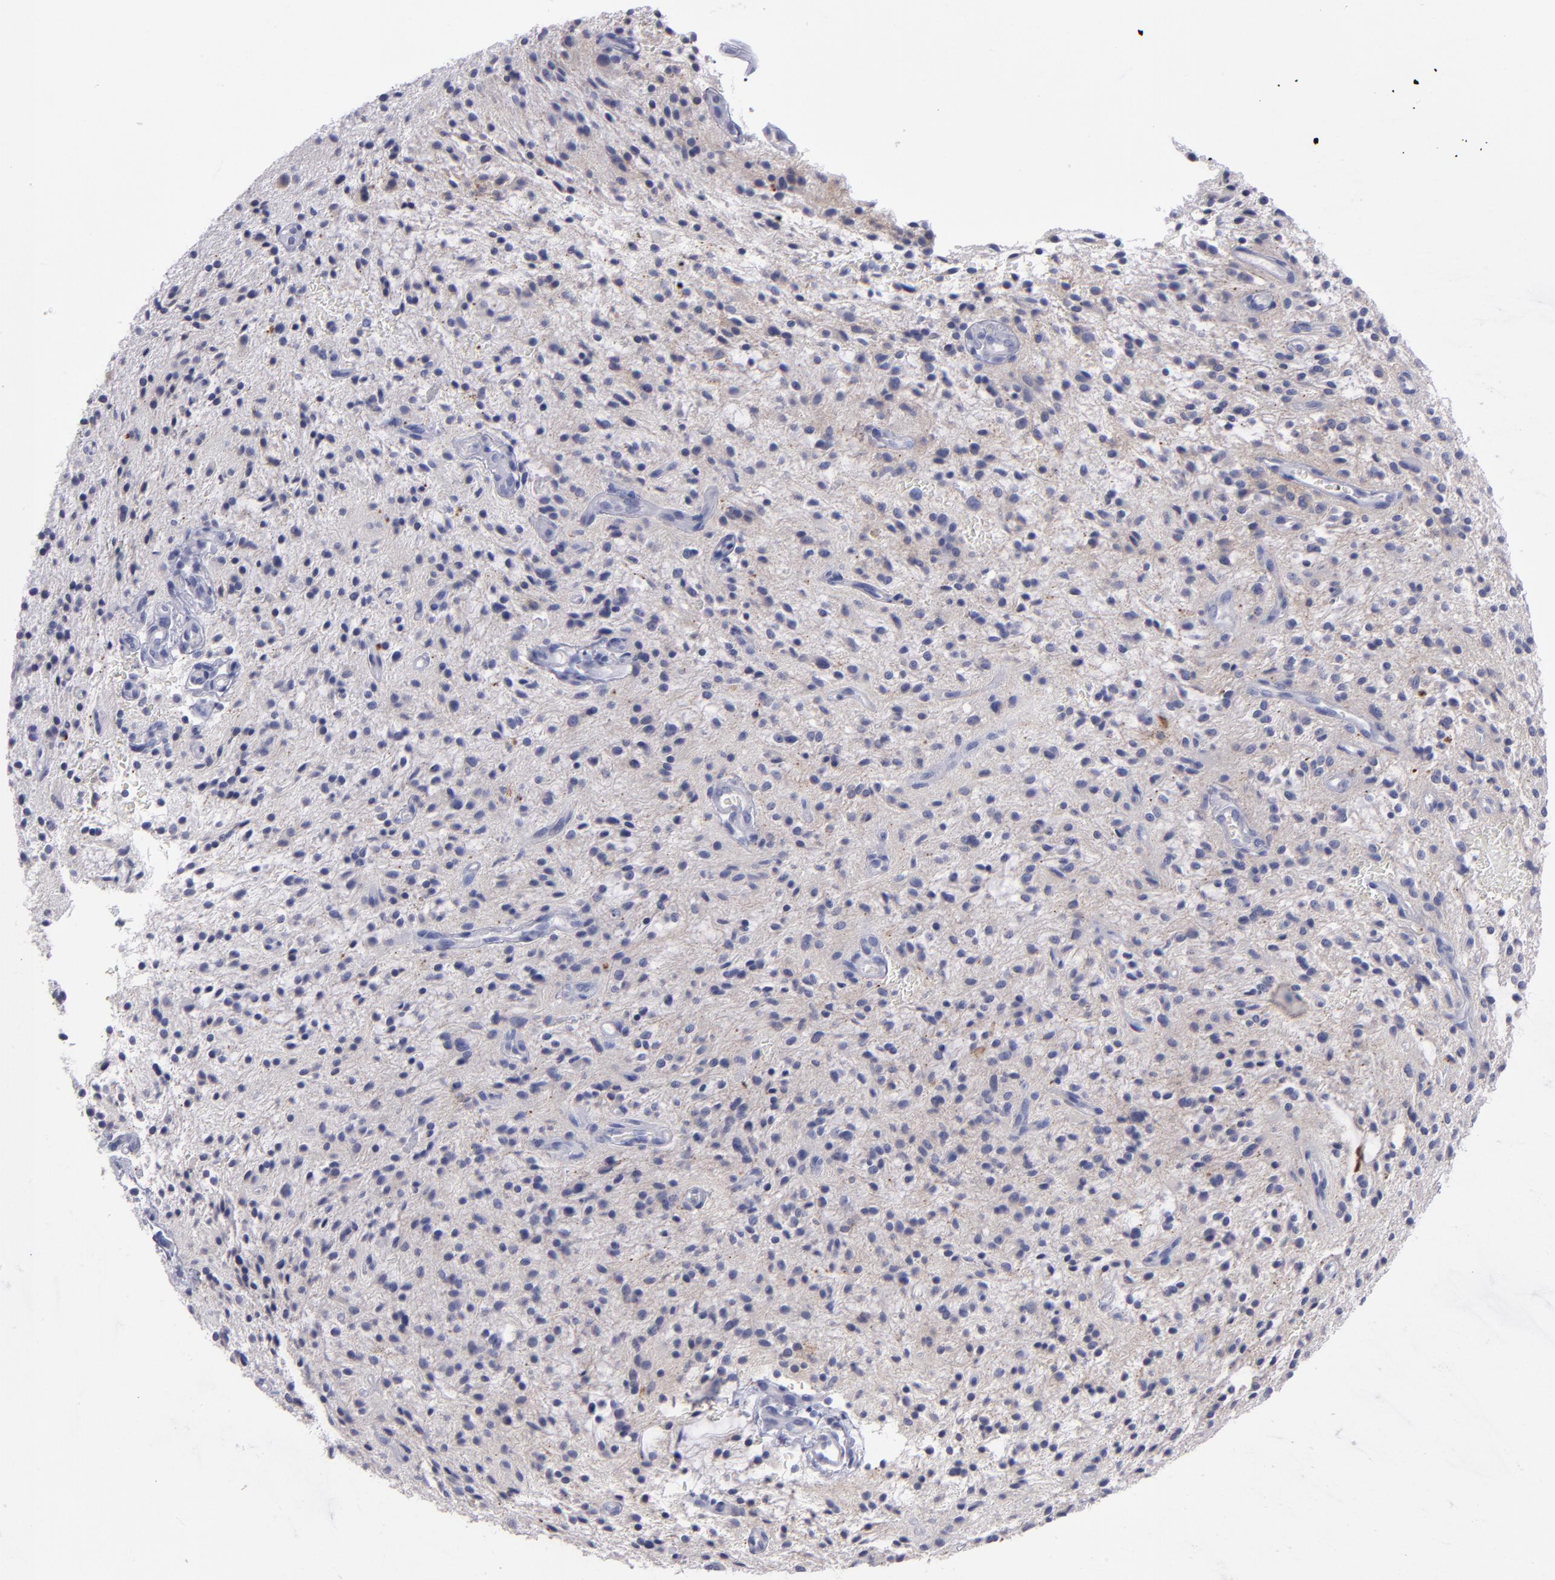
{"staining": {"intensity": "negative", "quantity": "none", "location": "none"}, "tissue": "glioma", "cell_type": "Tumor cells", "image_type": "cancer", "snomed": [{"axis": "morphology", "description": "Glioma, malignant, NOS"}, {"axis": "topography", "description": "Cerebellum"}], "caption": "This is an IHC photomicrograph of glioma (malignant). There is no staining in tumor cells.", "gene": "CDH3", "patient": {"sex": "female", "age": 10}}